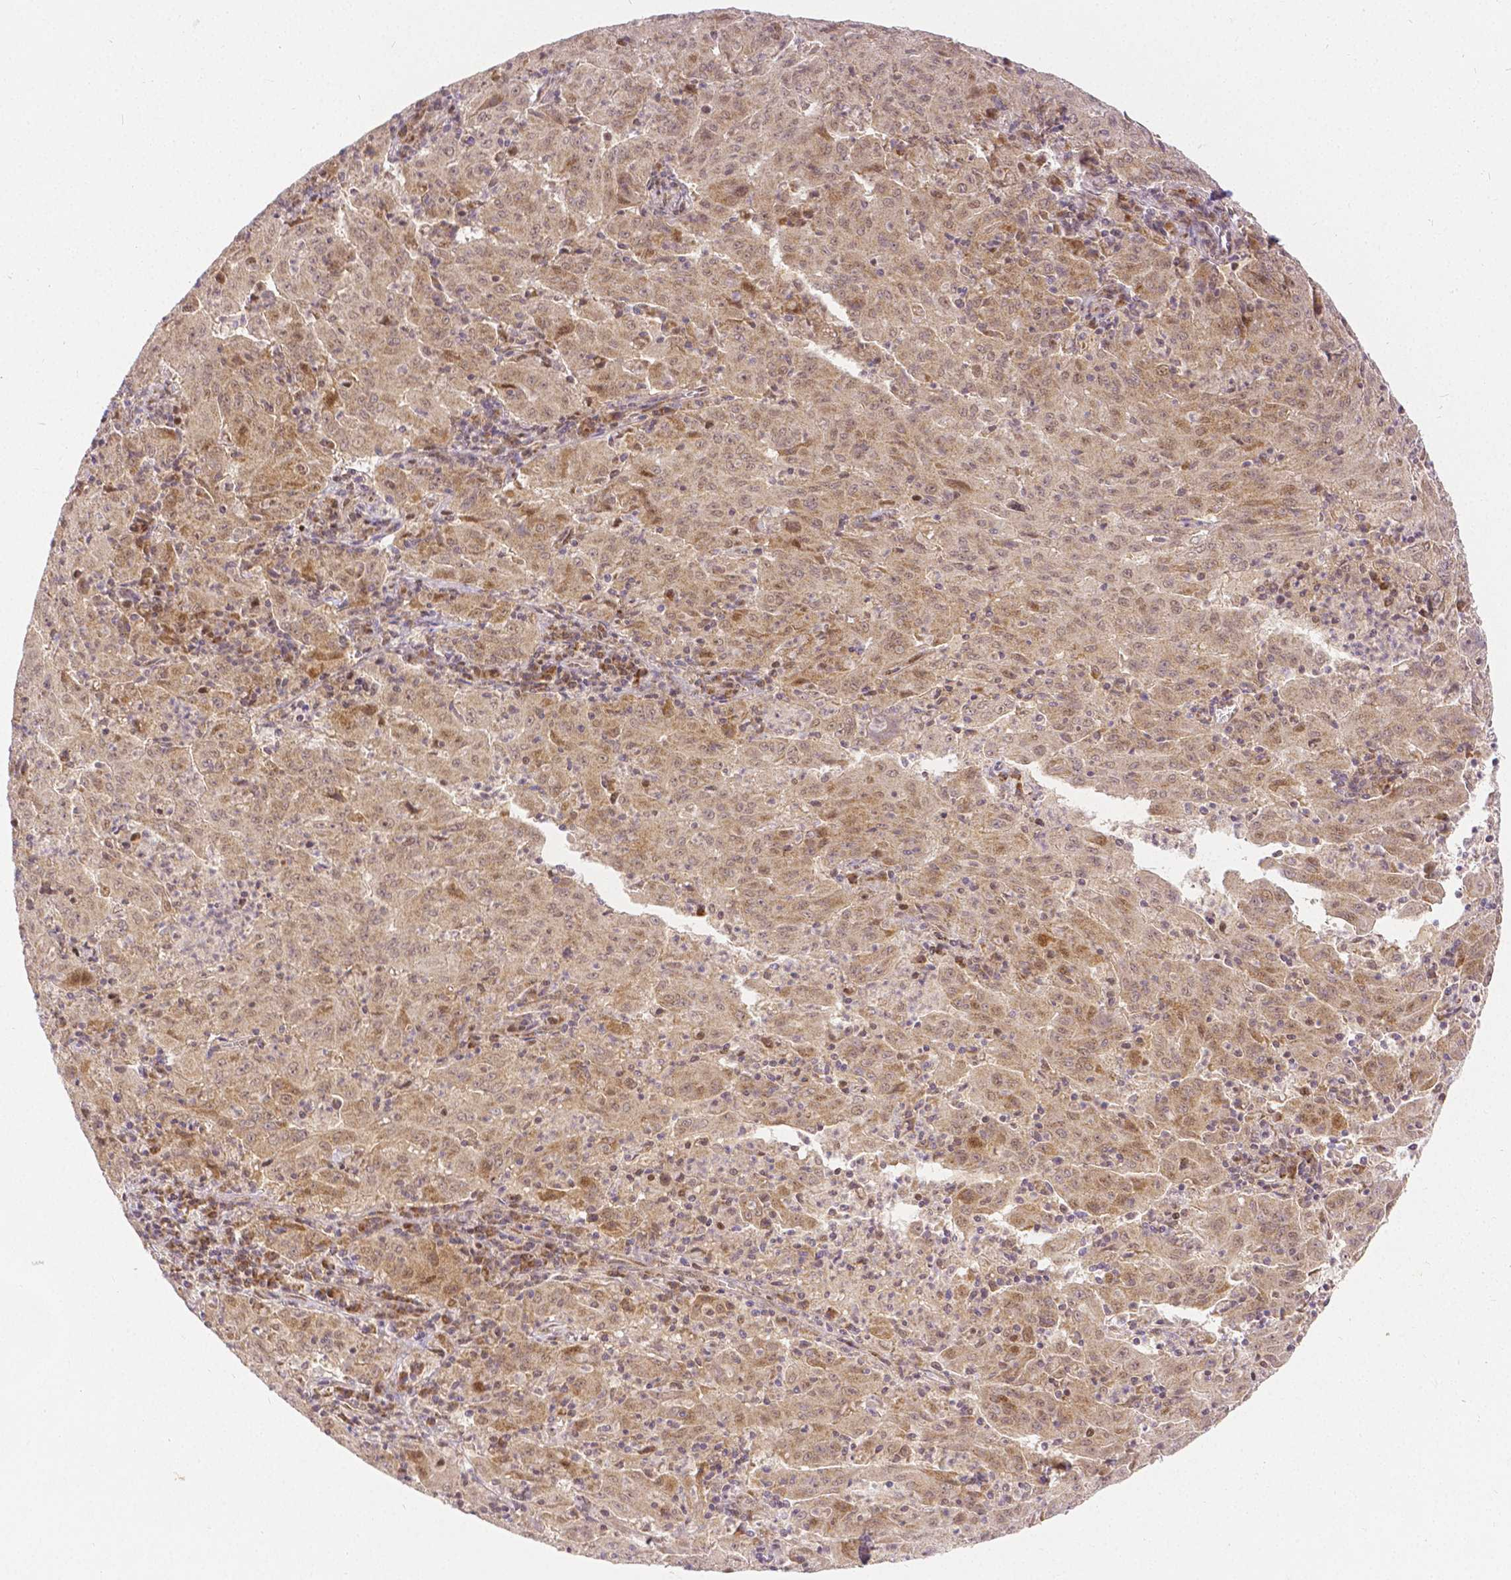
{"staining": {"intensity": "moderate", "quantity": ">75%", "location": "cytoplasmic/membranous,nuclear"}, "tissue": "pancreatic cancer", "cell_type": "Tumor cells", "image_type": "cancer", "snomed": [{"axis": "morphology", "description": "Adenocarcinoma, NOS"}, {"axis": "topography", "description": "Pancreas"}], "caption": "Protein expression by IHC shows moderate cytoplasmic/membranous and nuclear staining in about >75% of tumor cells in pancreatic adenocarcinoma.", "gene": "RHOT1", "patient": {"sex": "male", "age": 63}}